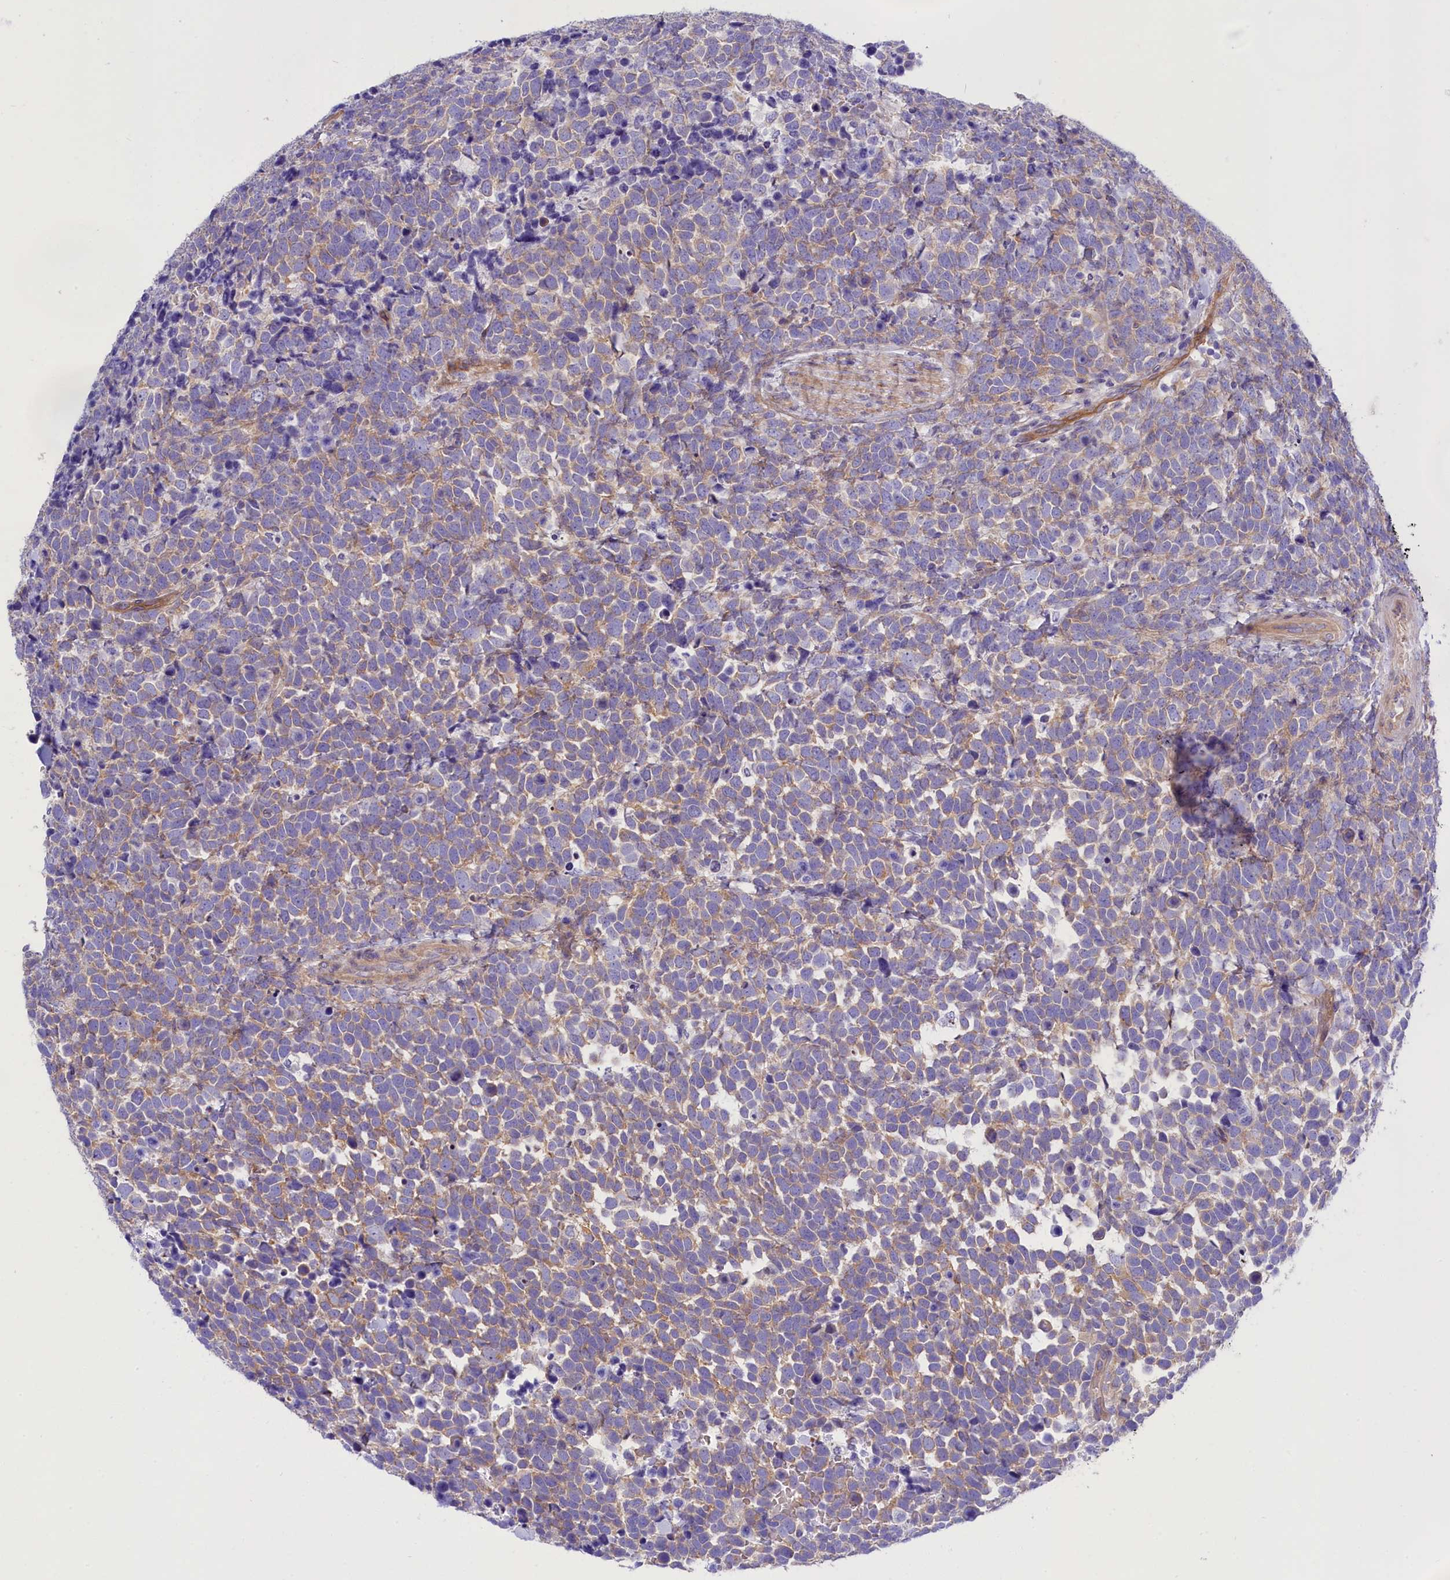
{"staining": {"intensity": "moderate", "quantity": "<25%", "location": "cytoplasmic/membranous"}, "tissue": "urothelial cancer", "cell_type": "Tumor cells", "image_type": "cancer", "snomed": [{"axis": "morphology", "description": "Urothelial carcinoma, High grade"}, {"axis": "topography", "description": "Urinary bladder"}], "caption": "The immunohistochemical stain shows moderate cytoplasmic/membranous expression in tumor cells of high-grade urothelial carcinoma tissue.", "gene": "PPP1R13L", "patient": {"sex": "female", "age": 82}}